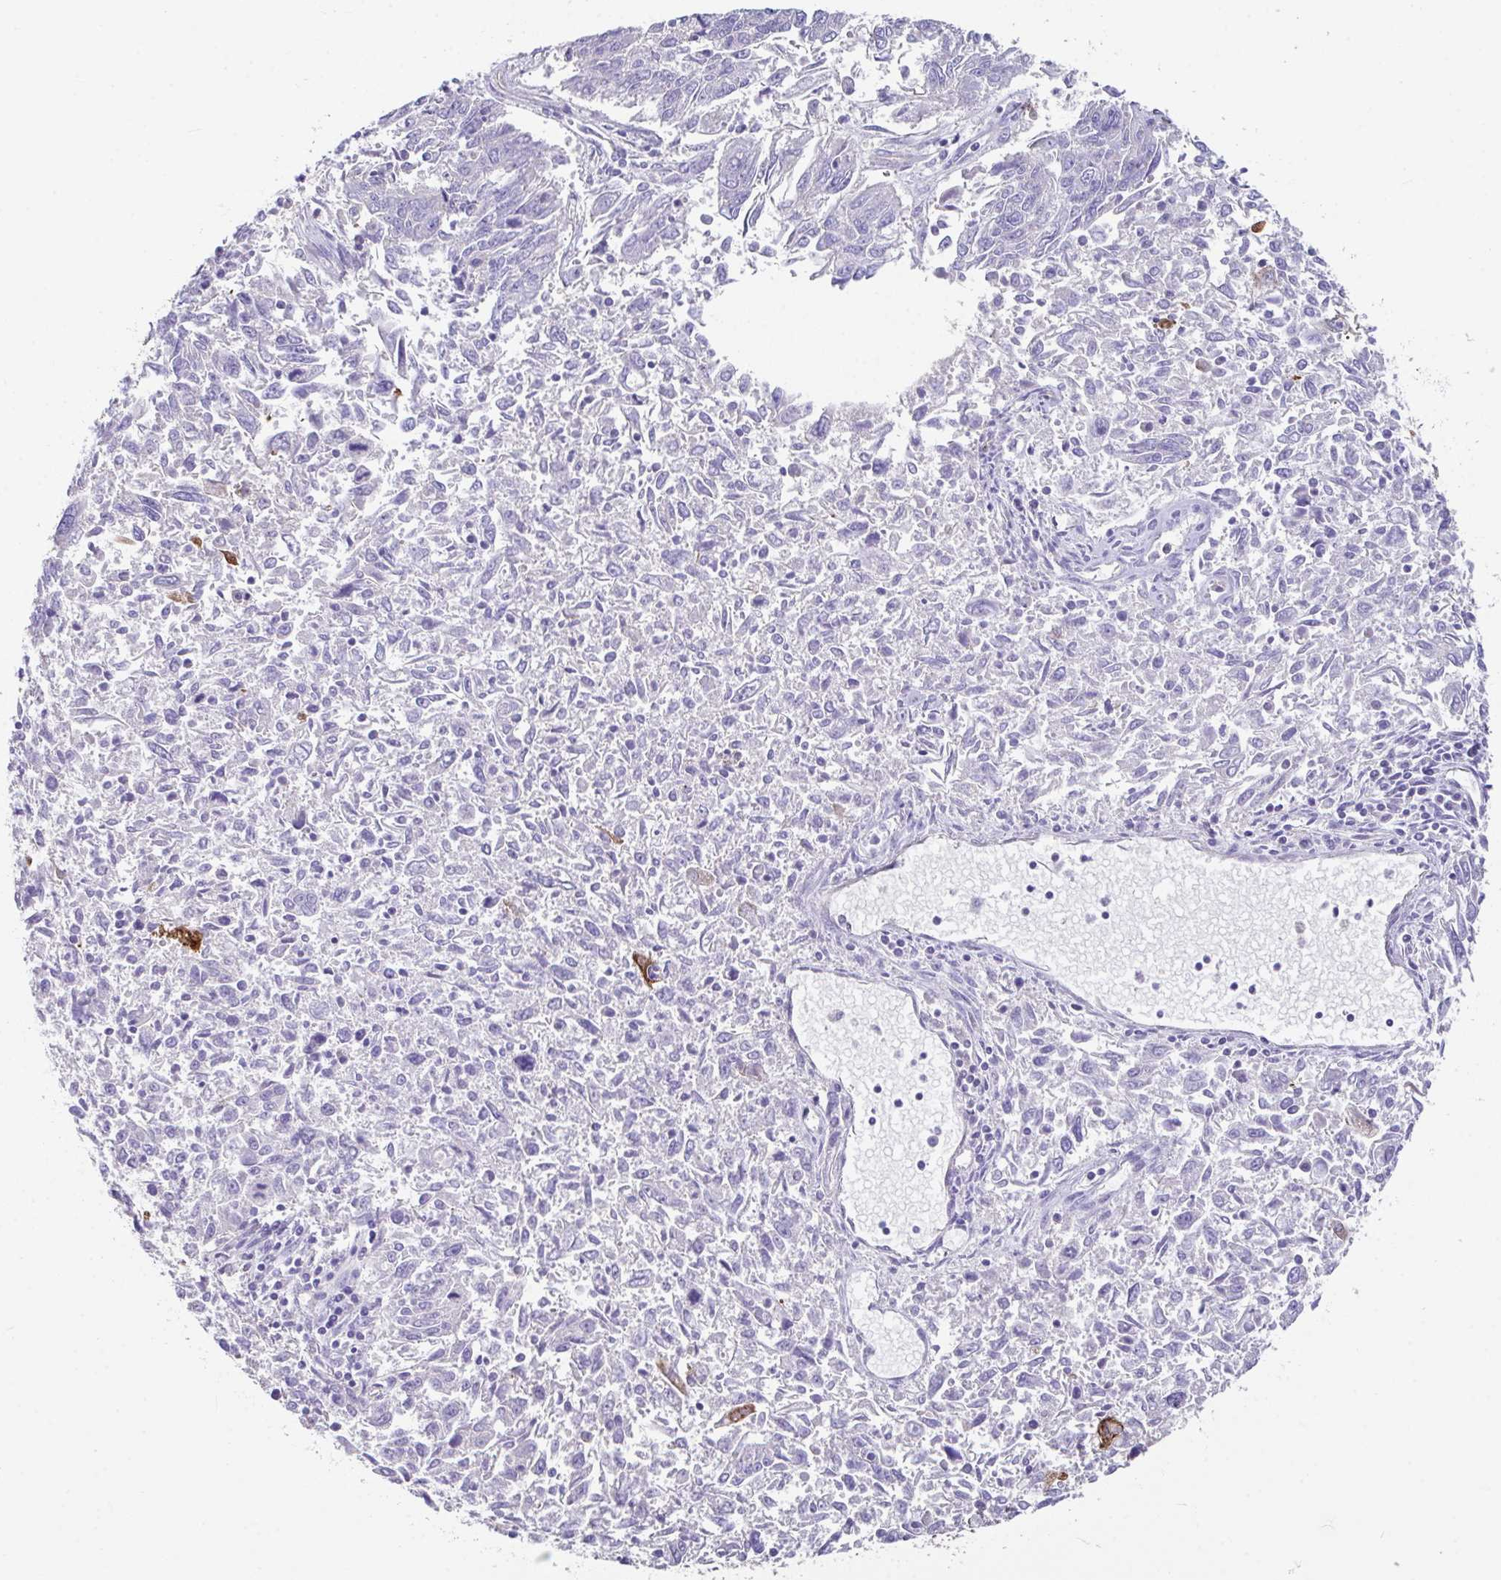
{"staining": {"intensity": "moderate", "quantity": "<25%", "location": "cytoplasmic/membranous"}, "tissue": "endometrial cancer", "cell_type": "Tumor cells", "image_type": "cancer", "snomed": [{"axis": "morphology", "description": "Adenocarcinoma, NOS"}, {"axis": "topography", "description": "Endometrium"}], "caption": "Immunohistochemistry photomicrograph of human endometrial adenocarcinoma stained for a protein (brown), which shows low levels of moderate cytoplasmic/membranous positivity in about <25% of tumor cells.", "gene": "ZNF813", "patient": {"sex": "female", "age": 42}}